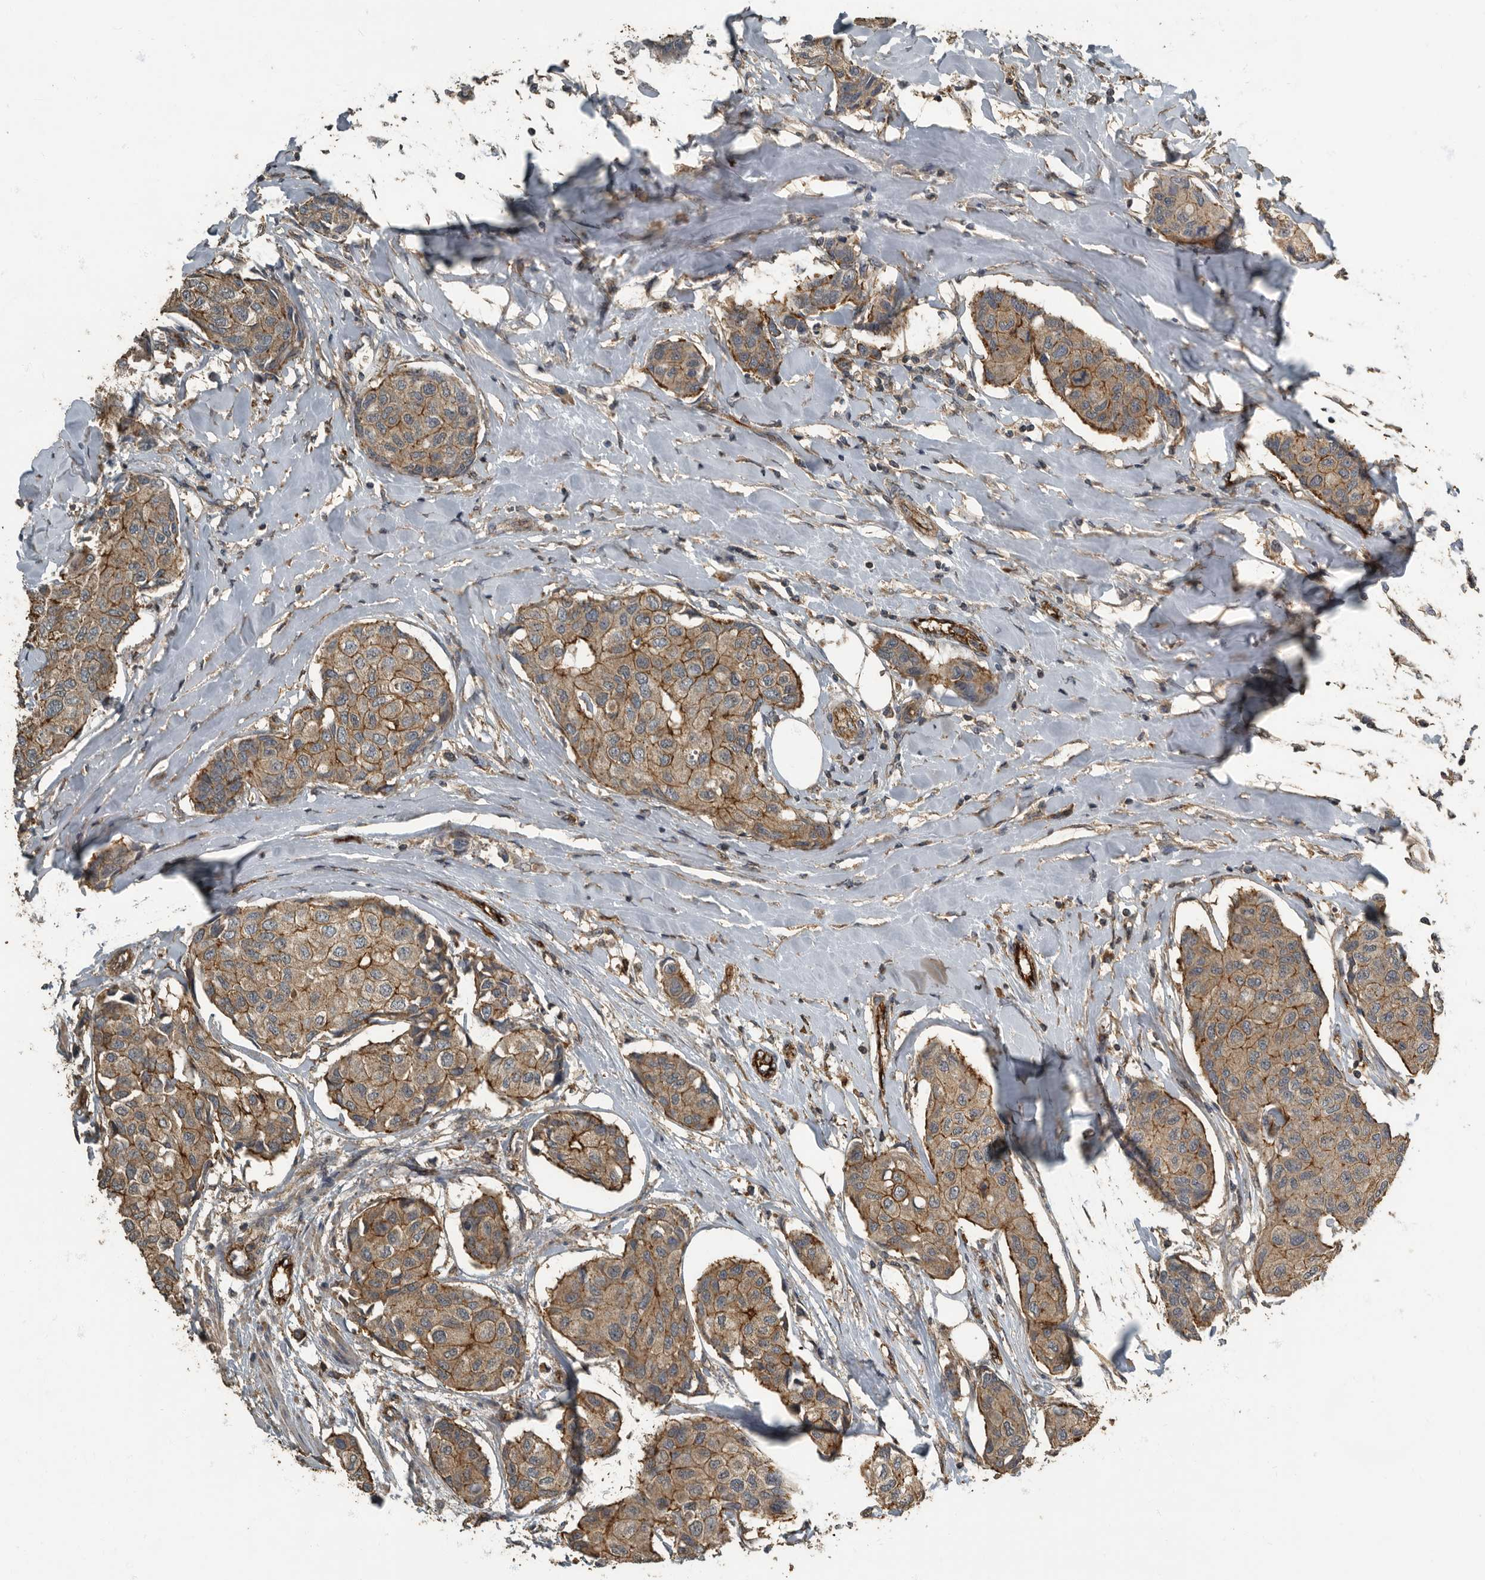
{"staining": {"intensity": "moderate", "quantity": ">75%", "location": "cytoplasmic/membranous"}, "tissue": "breast cancer", "cell_type": "Tumor cells", "image_type": "cancer", "snomed": [{"axis": "morphology", "description": "Duct carcinoma"}, {"axis": "topography", "description": "Breast"}], "caption": "This photomicrograph reveals IHC staining of infiltrating ductal carcinoma (breast), with medium moderate cytoplasmic/membranous positivity in about >75% of tumor cells.", "gene": "IL15RA", "patient": {"sex": "female", "age": 80}}